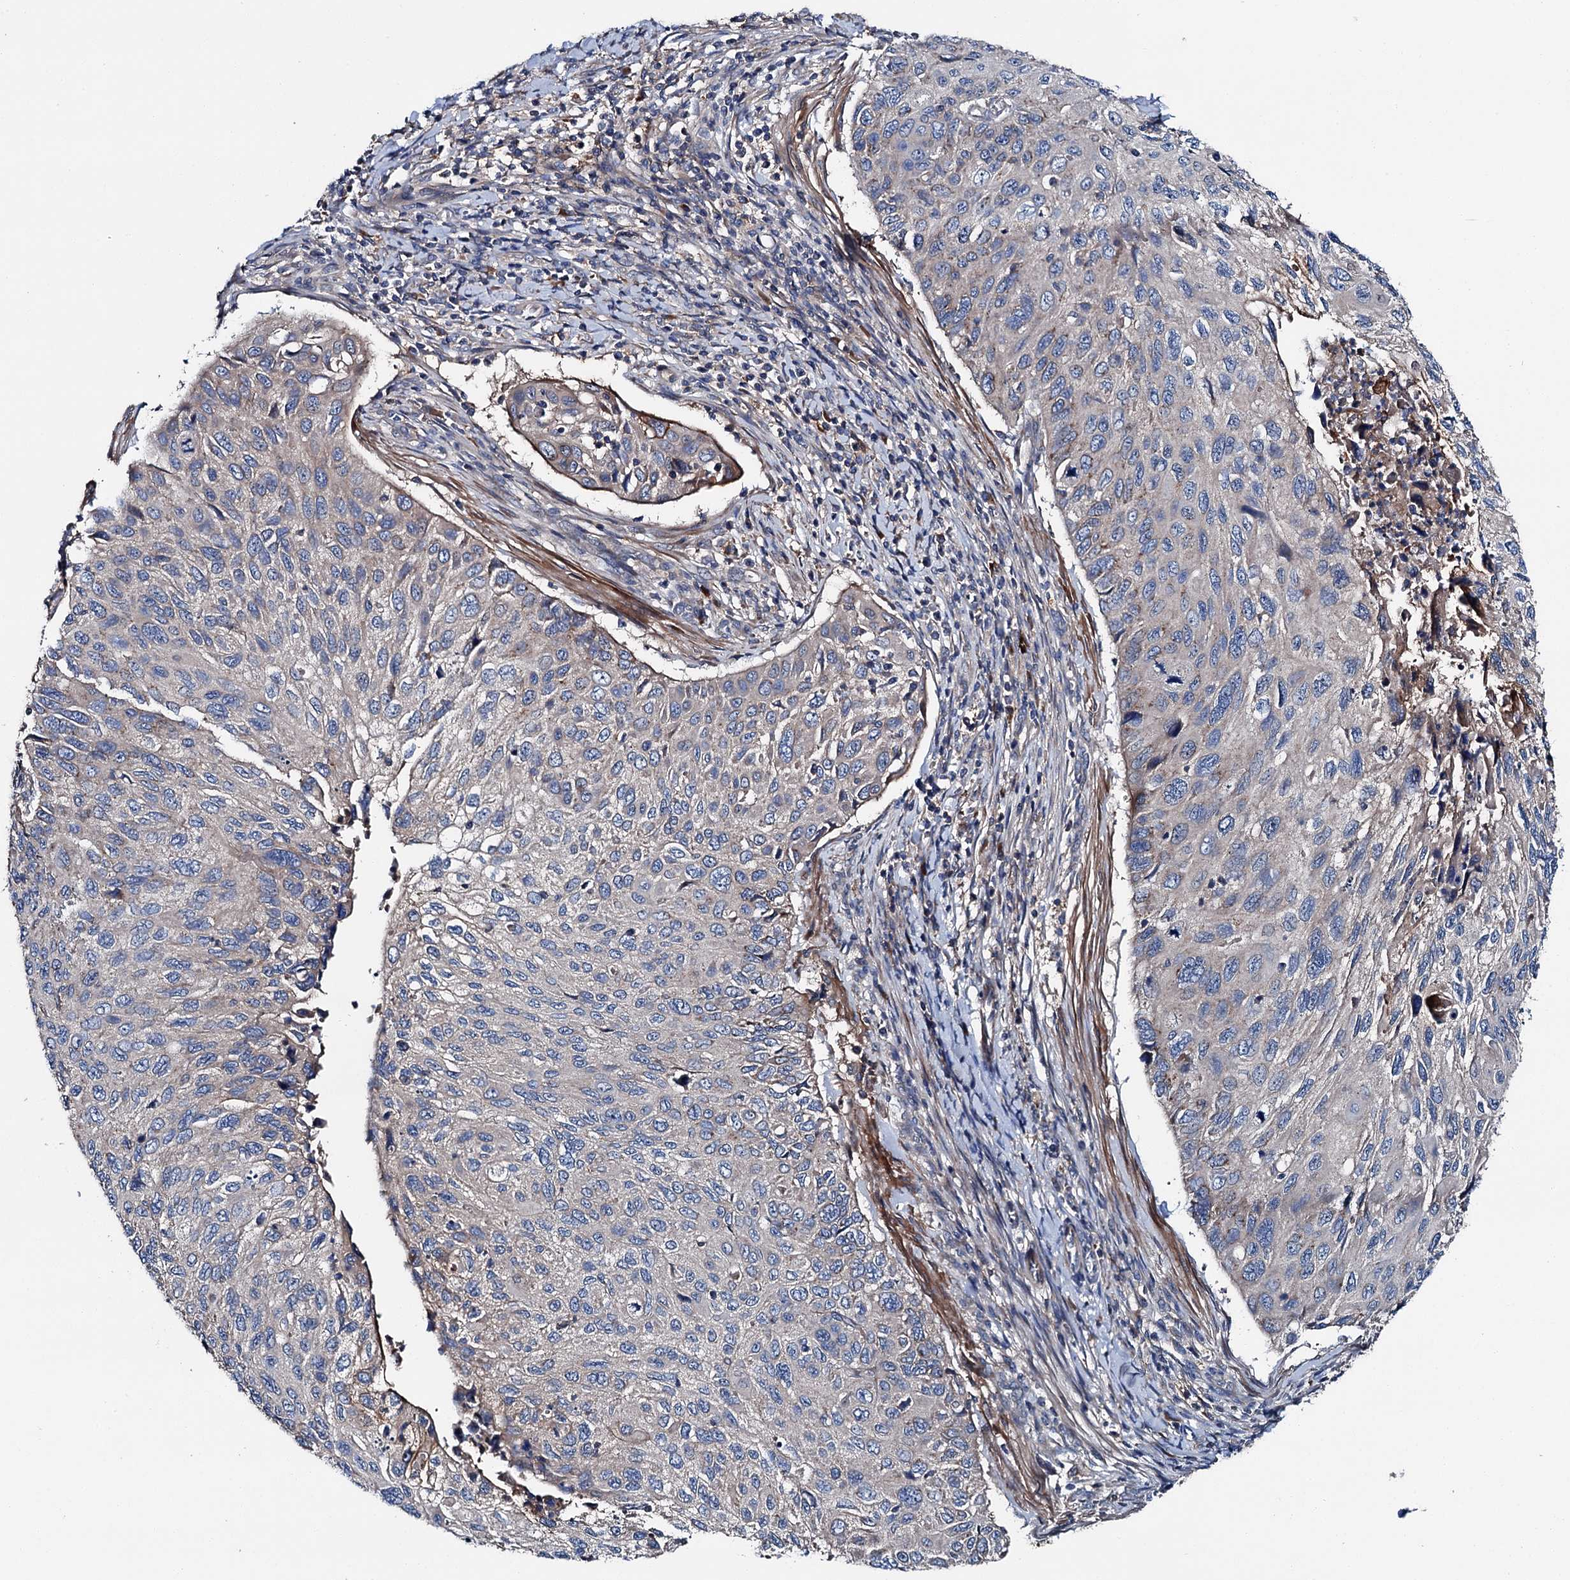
{"staining": {"intensity": "negative", "quantity": "none", "location": "none"}, "tissue": "cervical cancer", "cell_type": "Tumor cells", "image_type": "cancer", "snomed": [{"axis": "morphology", "description": "Squamous cell carcinoma, NOS"}, {"axis": "topography", "description": "Cervix"}], "caption": "This is an immunohistochemistry (IHC) histopathology image of human squamous cell carcinoma (cervical). There is no staining in tumor cells.", "gene": "SLC22A25", "patient": {"sex": "female", "age": 70}}